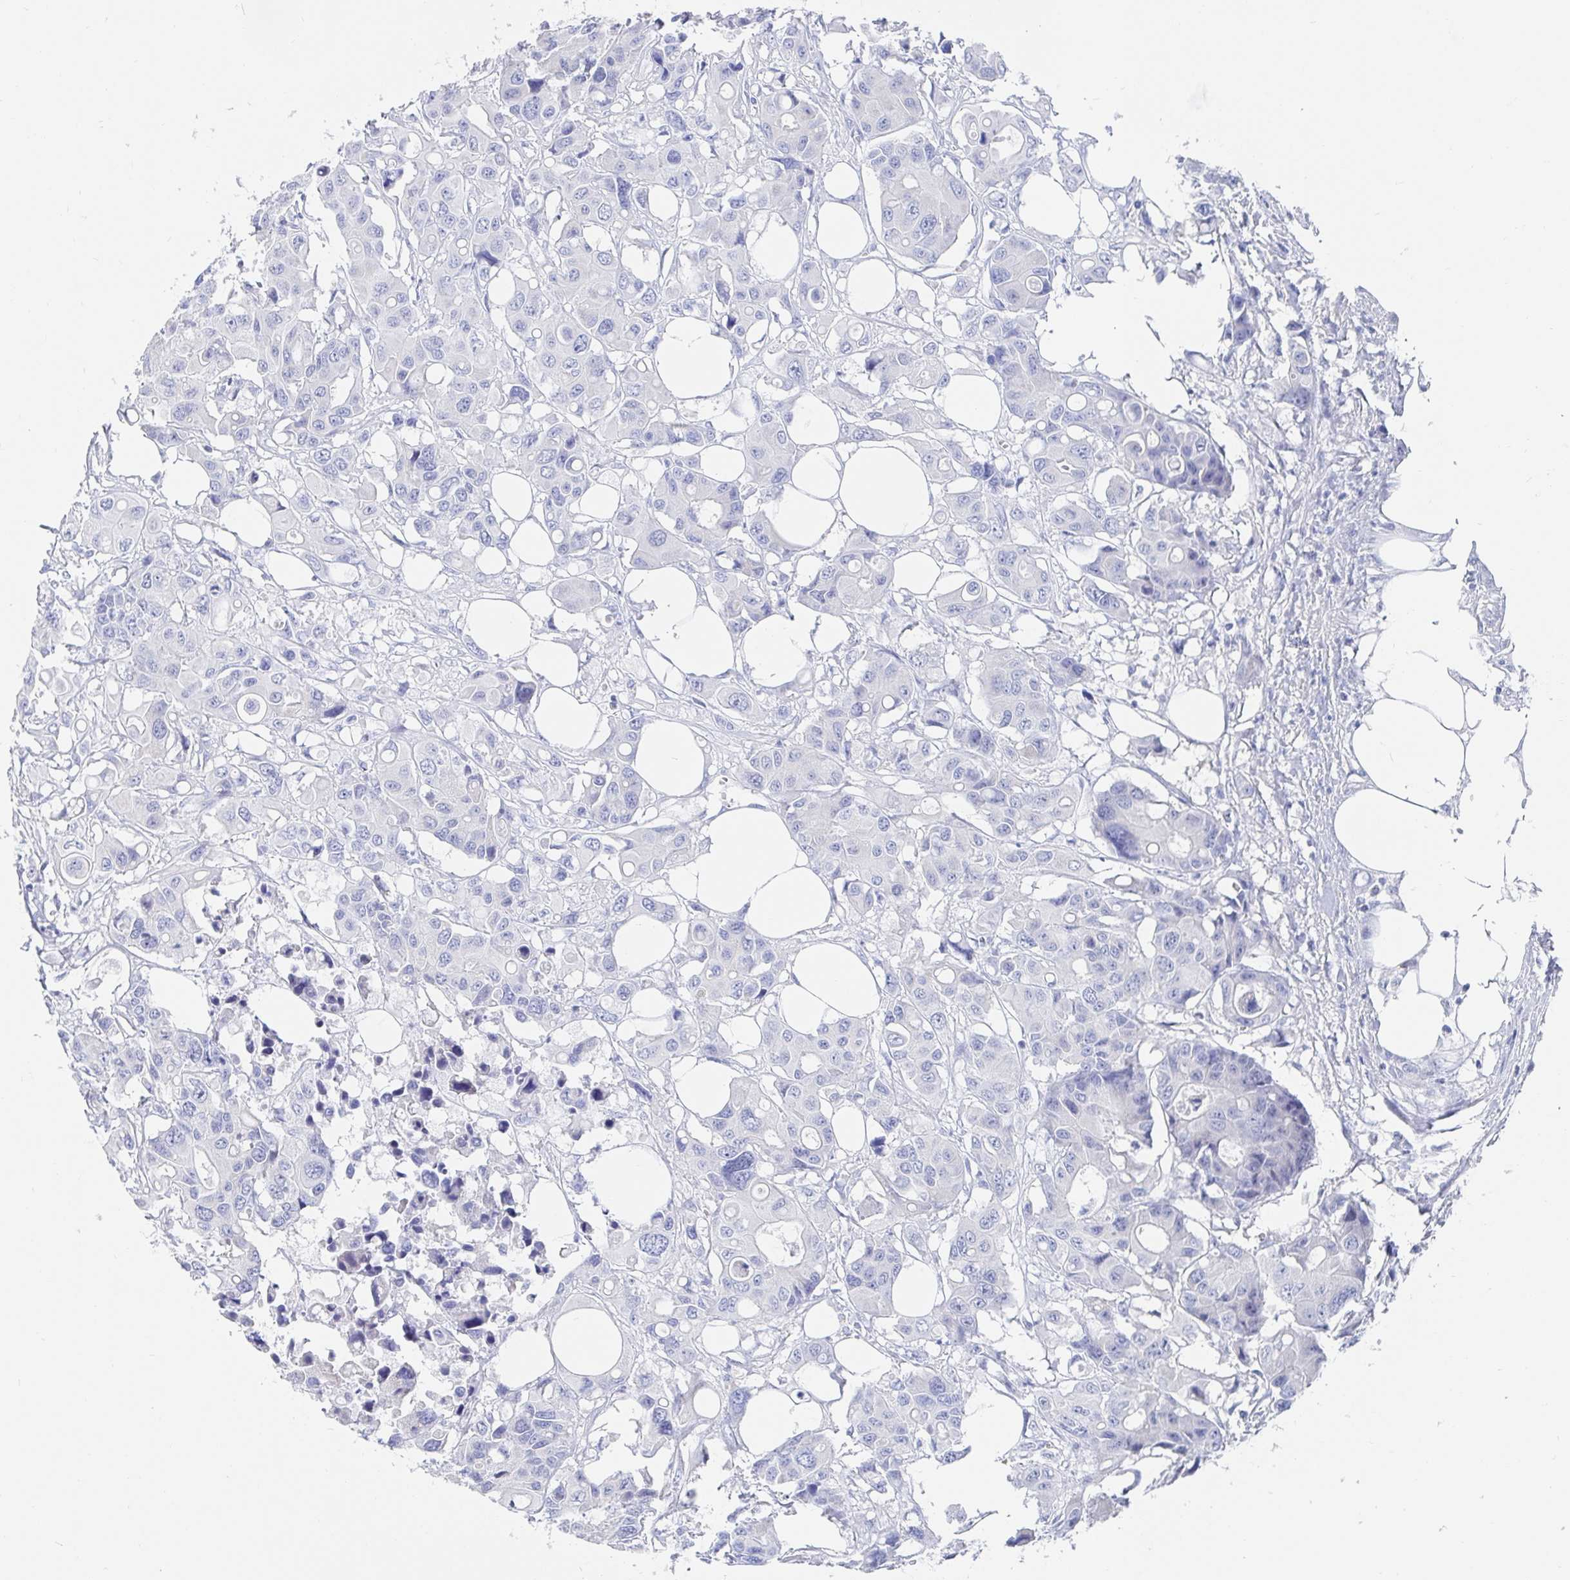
{"staining": {"intensity": "negative", "quantity": "none", "location": "none"}, "tissue": "colorectal cancer", "cell_type": "Tumor cells", "image_type": "cancer", "snomed": [{"axis": "morphology", "description": "Adenocarcinoma, NOS"}, {"axis": "topography", "description": "Colon"}], "caption": "Histopathology image shows no protein staining in tumor cells of colorectal cancer tissue.", "gene": "PACSIN1", "patient": {"sex": "male", "age": 77}}